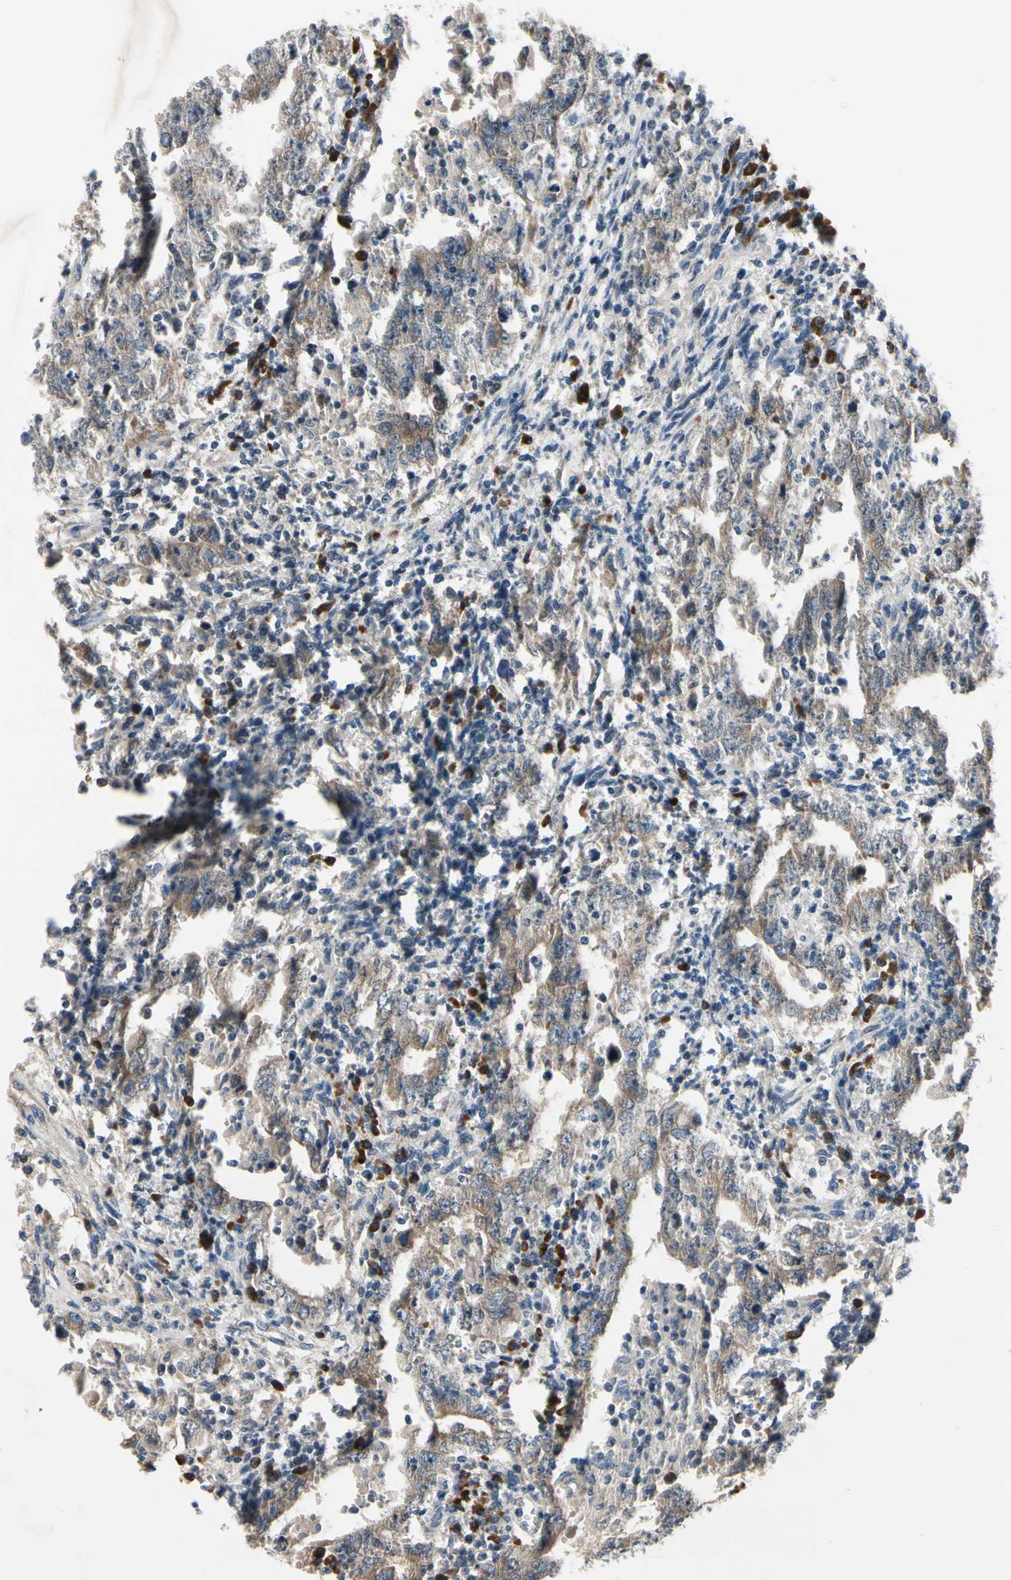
{"staining": {"intensity": "weak", "quantity": "25%-75%", "location": "cytoplasmic/membranous"}, "tissue": "testis cancer", "cell_type": "Tumor cells", "image_type": "cancer", "snomed": [{"axis": "morphology", "description": "Carcinoma, Embryonal, NOS"}, {"axis": "topography", "description": "Testis"}], "caption": "Brown immunohistochemical staining in testis cancer (embryonal carcinoma) shows weak cytoplasmic/membranous expression in approximately 25%-75% of tumor cells.", "gene": "SELENOK", "patient": {"sex": "male", "age": 26}}